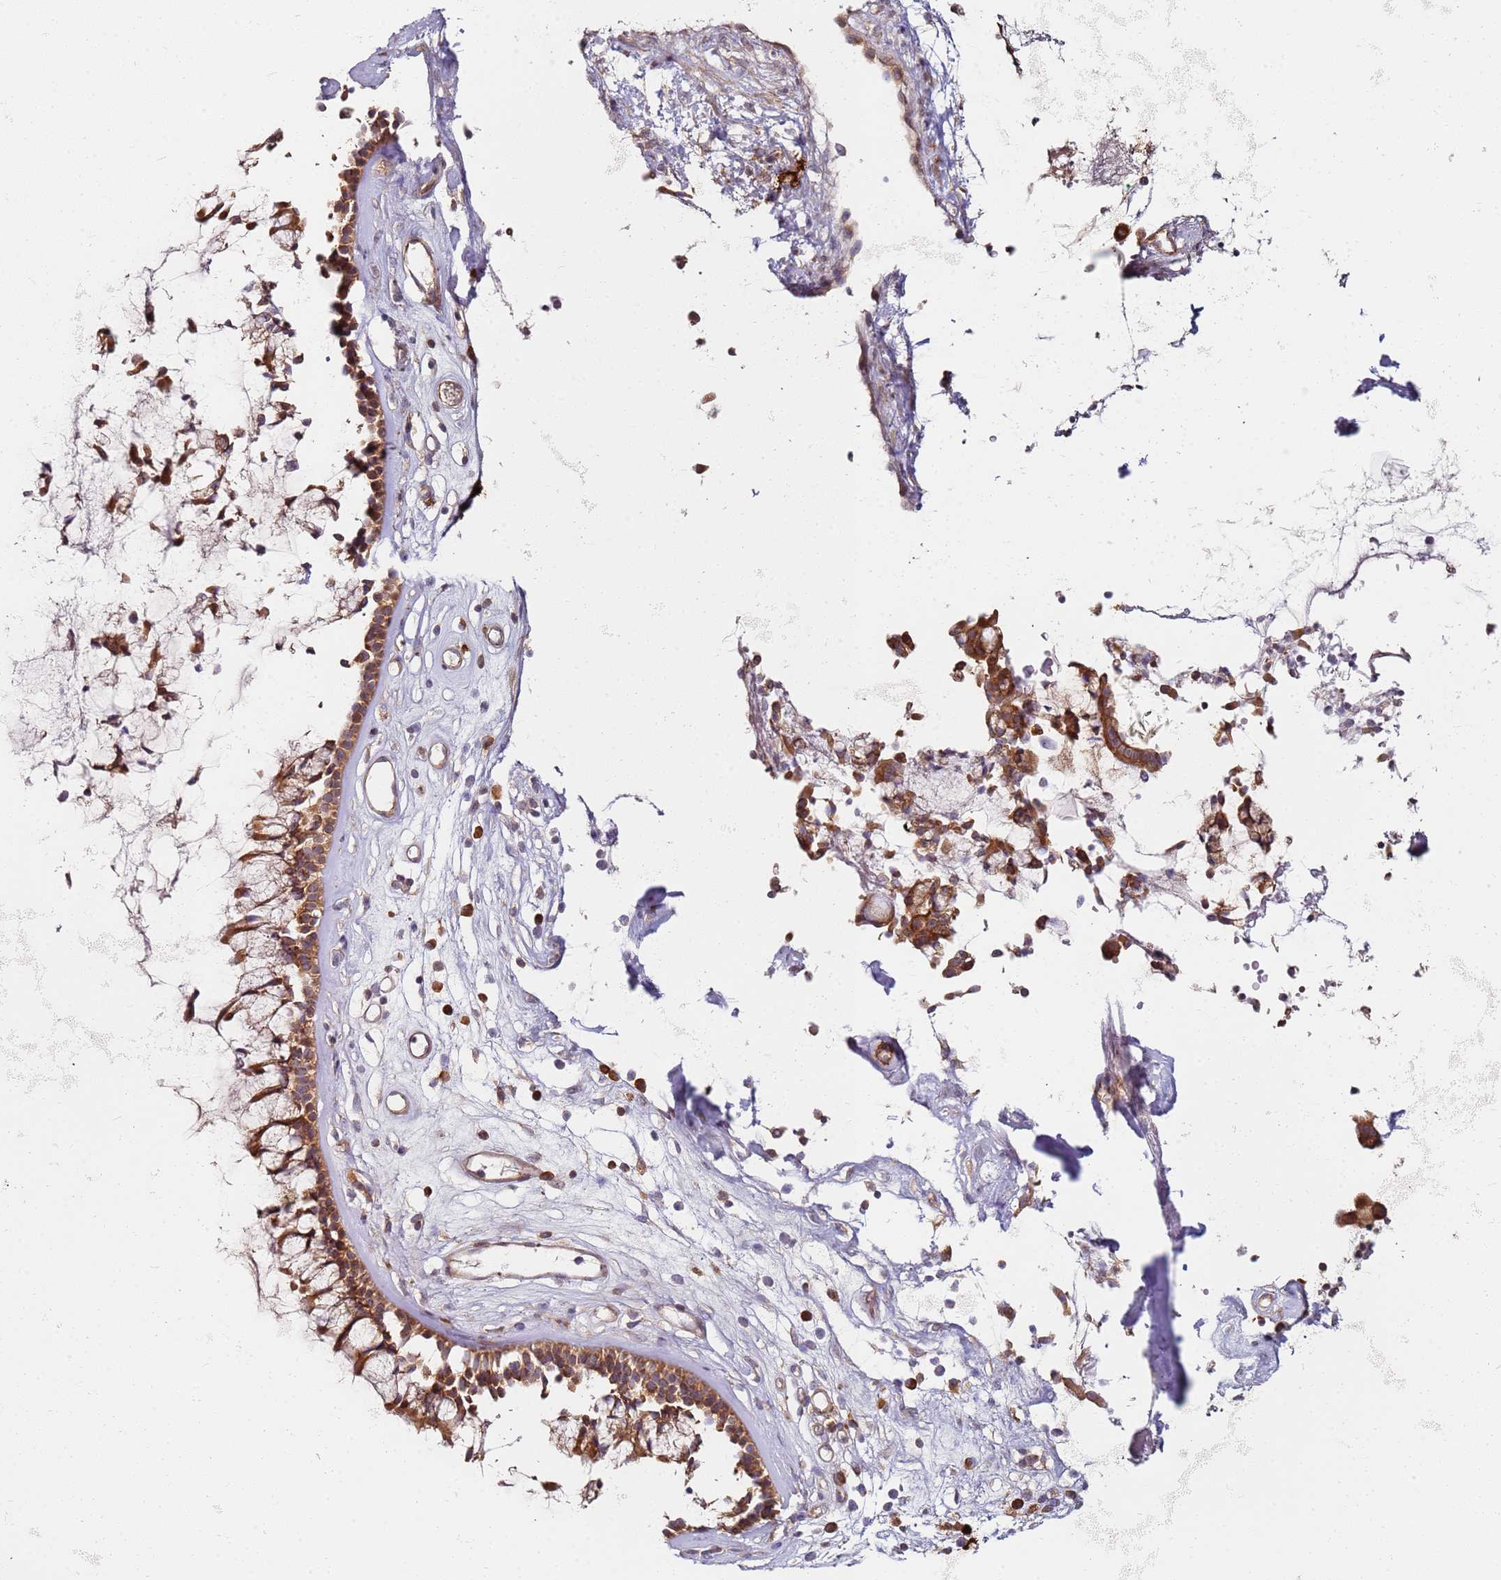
{"staining": {"intensity": "strong", "quantity": ">75%", "location": "cytoplasmic/membranous"}, "tissue": "nasopharynx", "cell_type": "Respiratory epithelial cells", "image_type": "normal", "snomed": [{"axis": "morphology", "description": "Normal tissue, NOS"}, {"axis": "morphology", "description": "Inflammation, NOS"}, {"axis": "topography", "description": "Nasopharynx"}], "caption": "Protein analysis of unremarkable nasopharynx exhibits strong cytoplasmic/membranous staining in approximately >75% of respiratory epithelial cells. Immunohistochemistry (ihc) stains the protein of interest in brown and the nuclei are stained blue.", "gene": "RPS3A", "patient": {"sex": "male", "age": 29}}